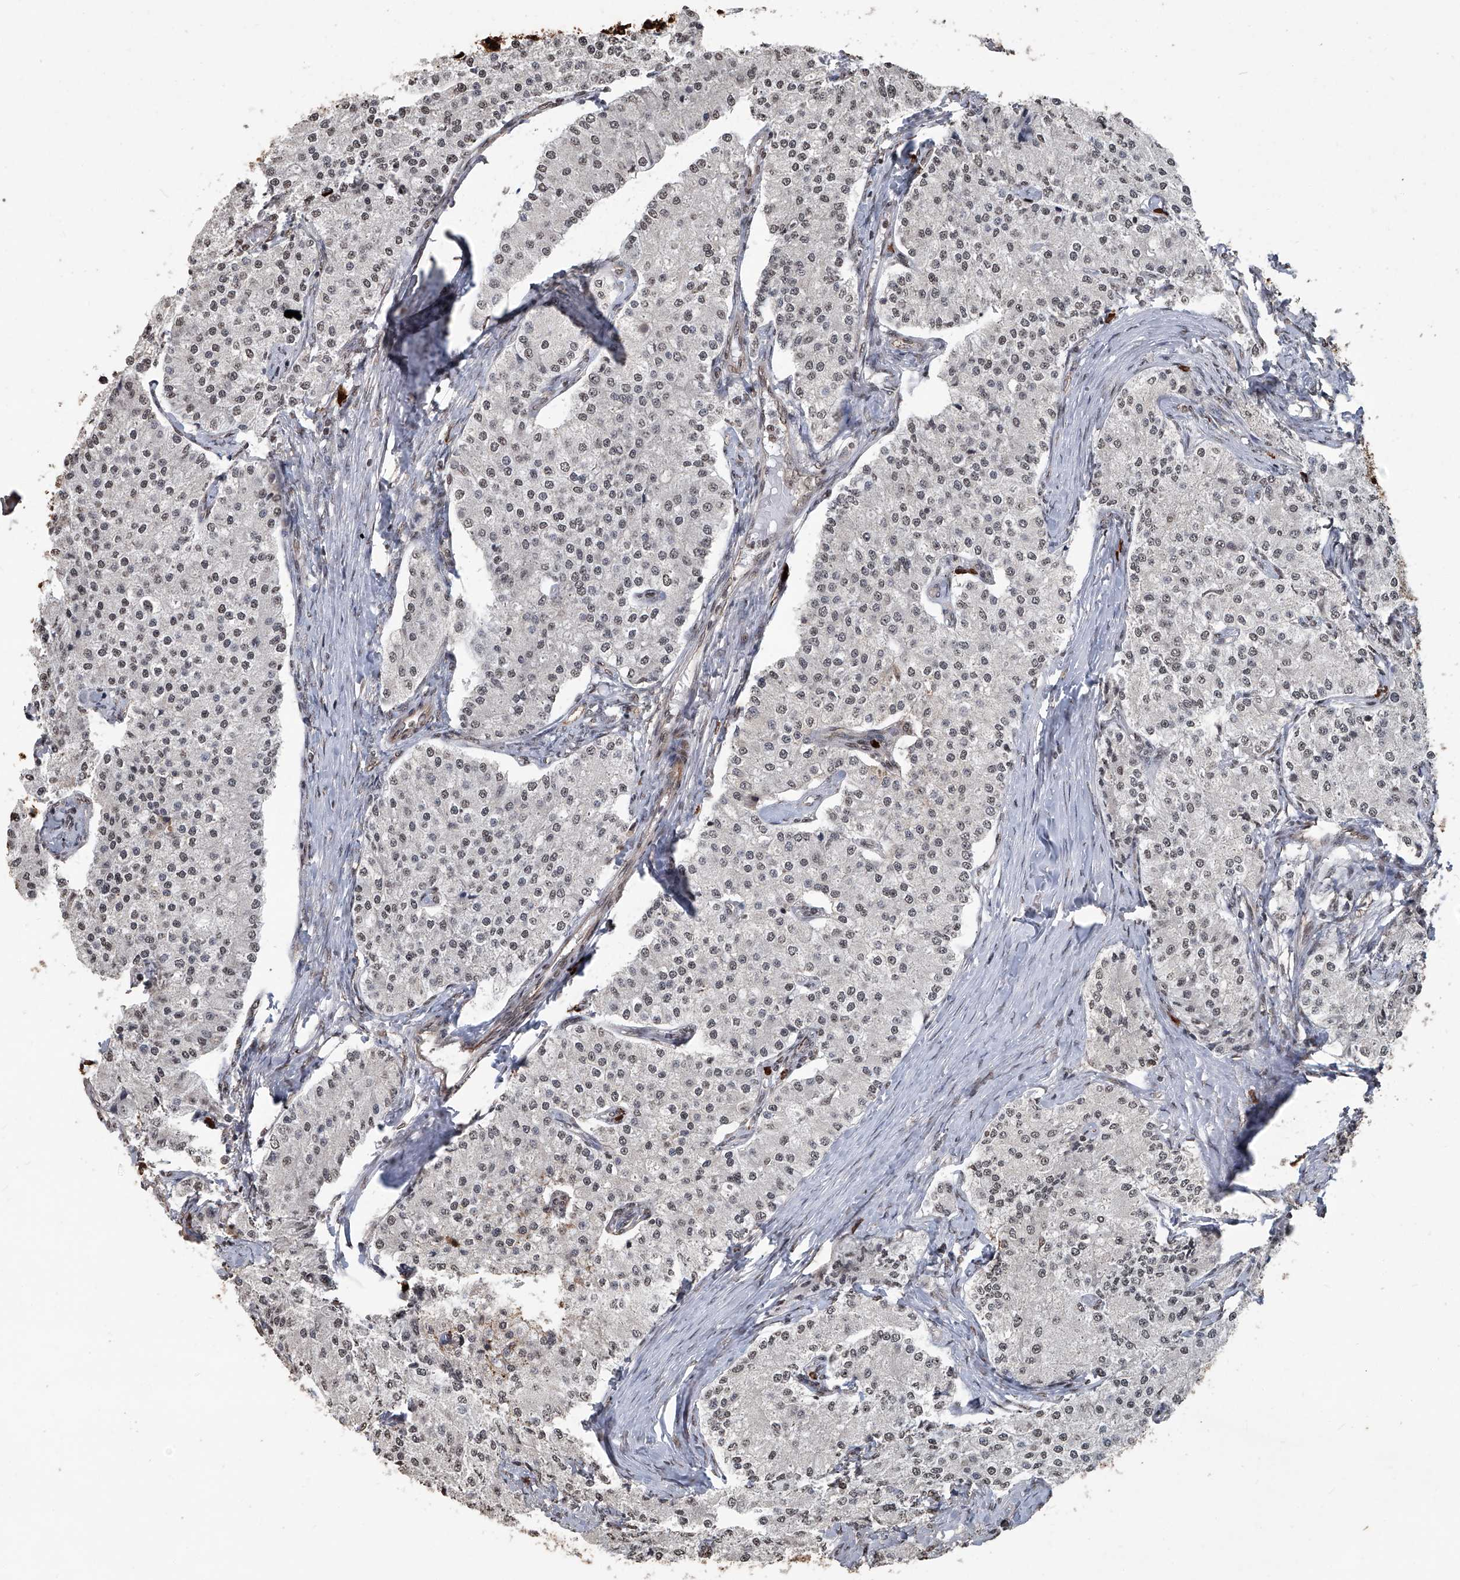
{"staining": {"intensity": "negative", "quantity": "none", "location": "none"}, "tissue": "carcinoid", "cell_type": "Tumor cells", "image_type": "cancer", "snomed": [{"axis": "morphology", "description": "Carcinoid, malignant, NOS"}, {"axis": "topography", "description": "Colon"}], "caption": "IHC of human carcinoid (malignant) shows no staining in tumor cells.", "gene": "GPR132", "patient": {"sex": "female", "age": 52}}